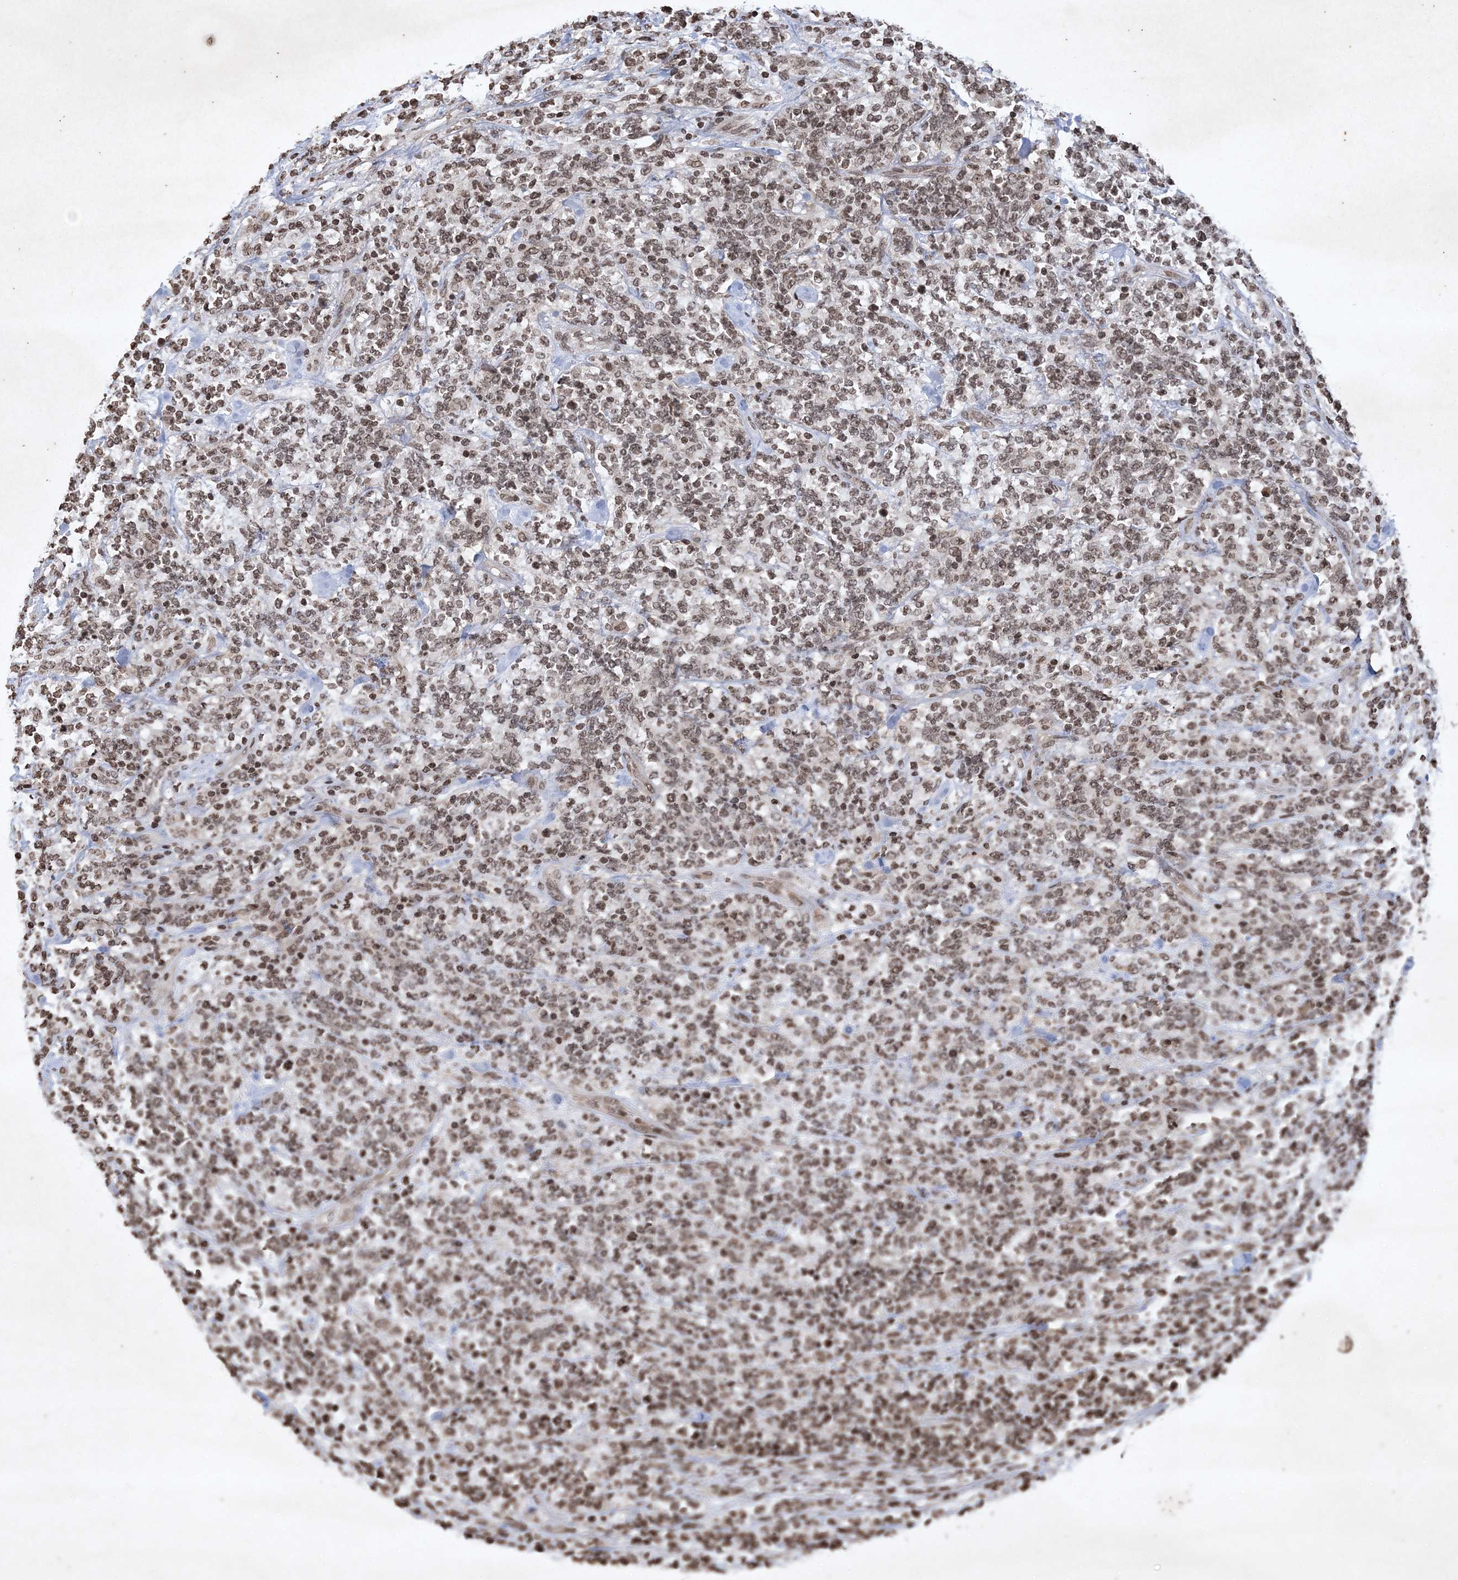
{"staining": {"intensity": "weak", "quantity": ">75%", "location": "nuclear"}, "tissue": "lymphoma", "cell_type": "Tumor cells", "image_type": "cancer", "snomed": [{"axis": "morphology", "description": "Malignant lymphoma, non-Hodgkin's type, High grade"}, {"axis": "topography", "description": "Soft tissue"}], "caption": "High-grade malignant lymphoma, non-Hodgkin's type was stained to show a protein in brown. There is low levels of weak nuclear staining in approximately >75% of tumor cells.", "gene": "NEDD9", "patient": {"sex": "male", "age": 18}}